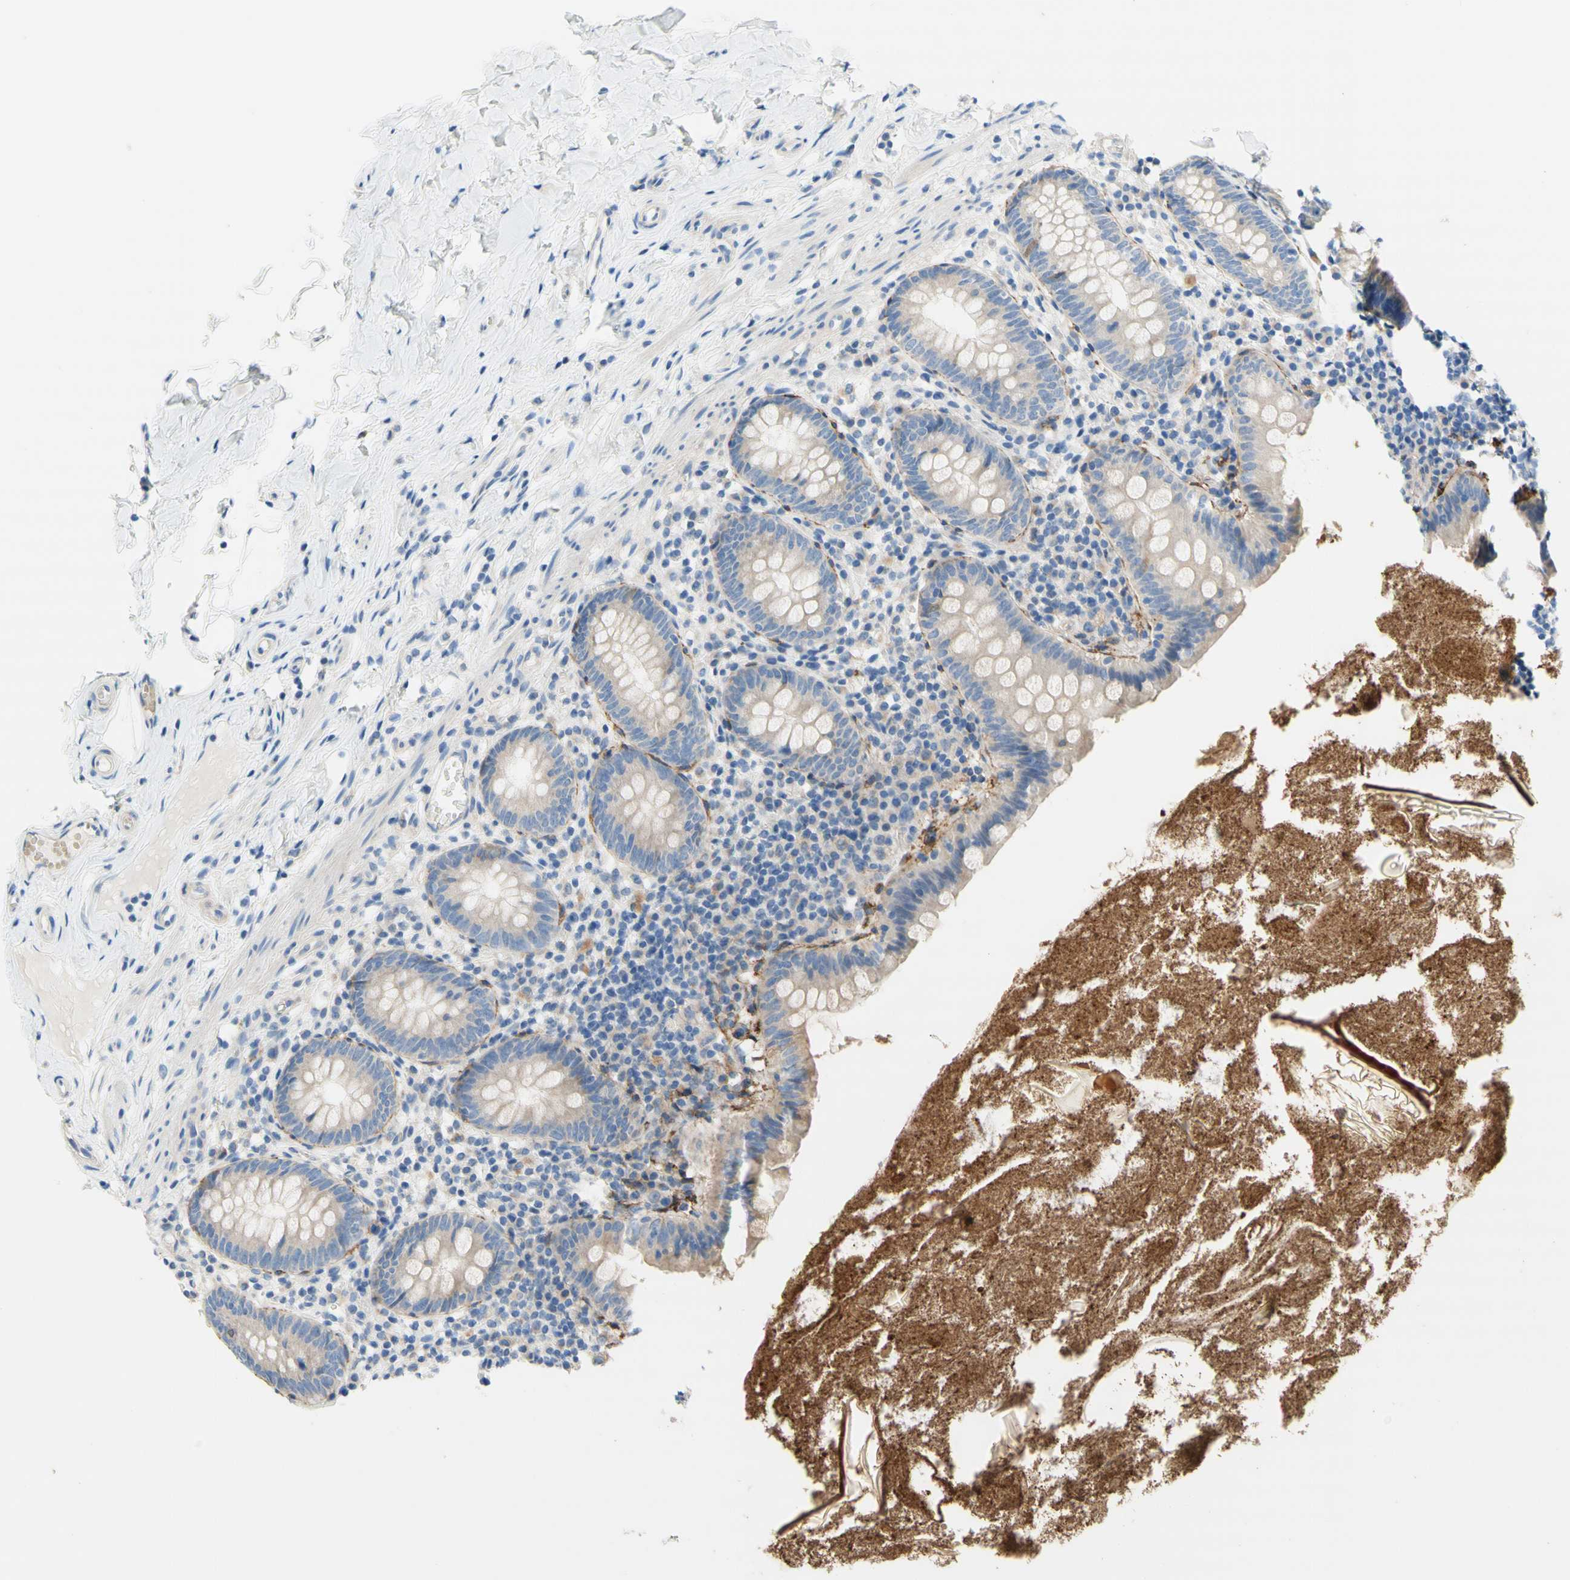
{"staining": {"intensity": "weak", "quantity": ">75%", "location": "cytoplasmic/membranous"}, "tissue": "appendix", "cell_type": "Glandular cells", "image_type": "normal", "snomed": [{"axis": "morphology", "description": "Normal tissue, NOS"}, {"axis": "topography", "description": "Appendix"}], "caption": "Immunohistochemistry (IHC) histopathology image of benign appendix: appendix stained using IHC reveals low levels of weak protein expression localized specifically in the cytoplasmic/membranous of glandular cells, appearing as a cytoplasmic/membranous brown color.", "gene": "F3", "patient": {"sex": "male", "age": 52}}